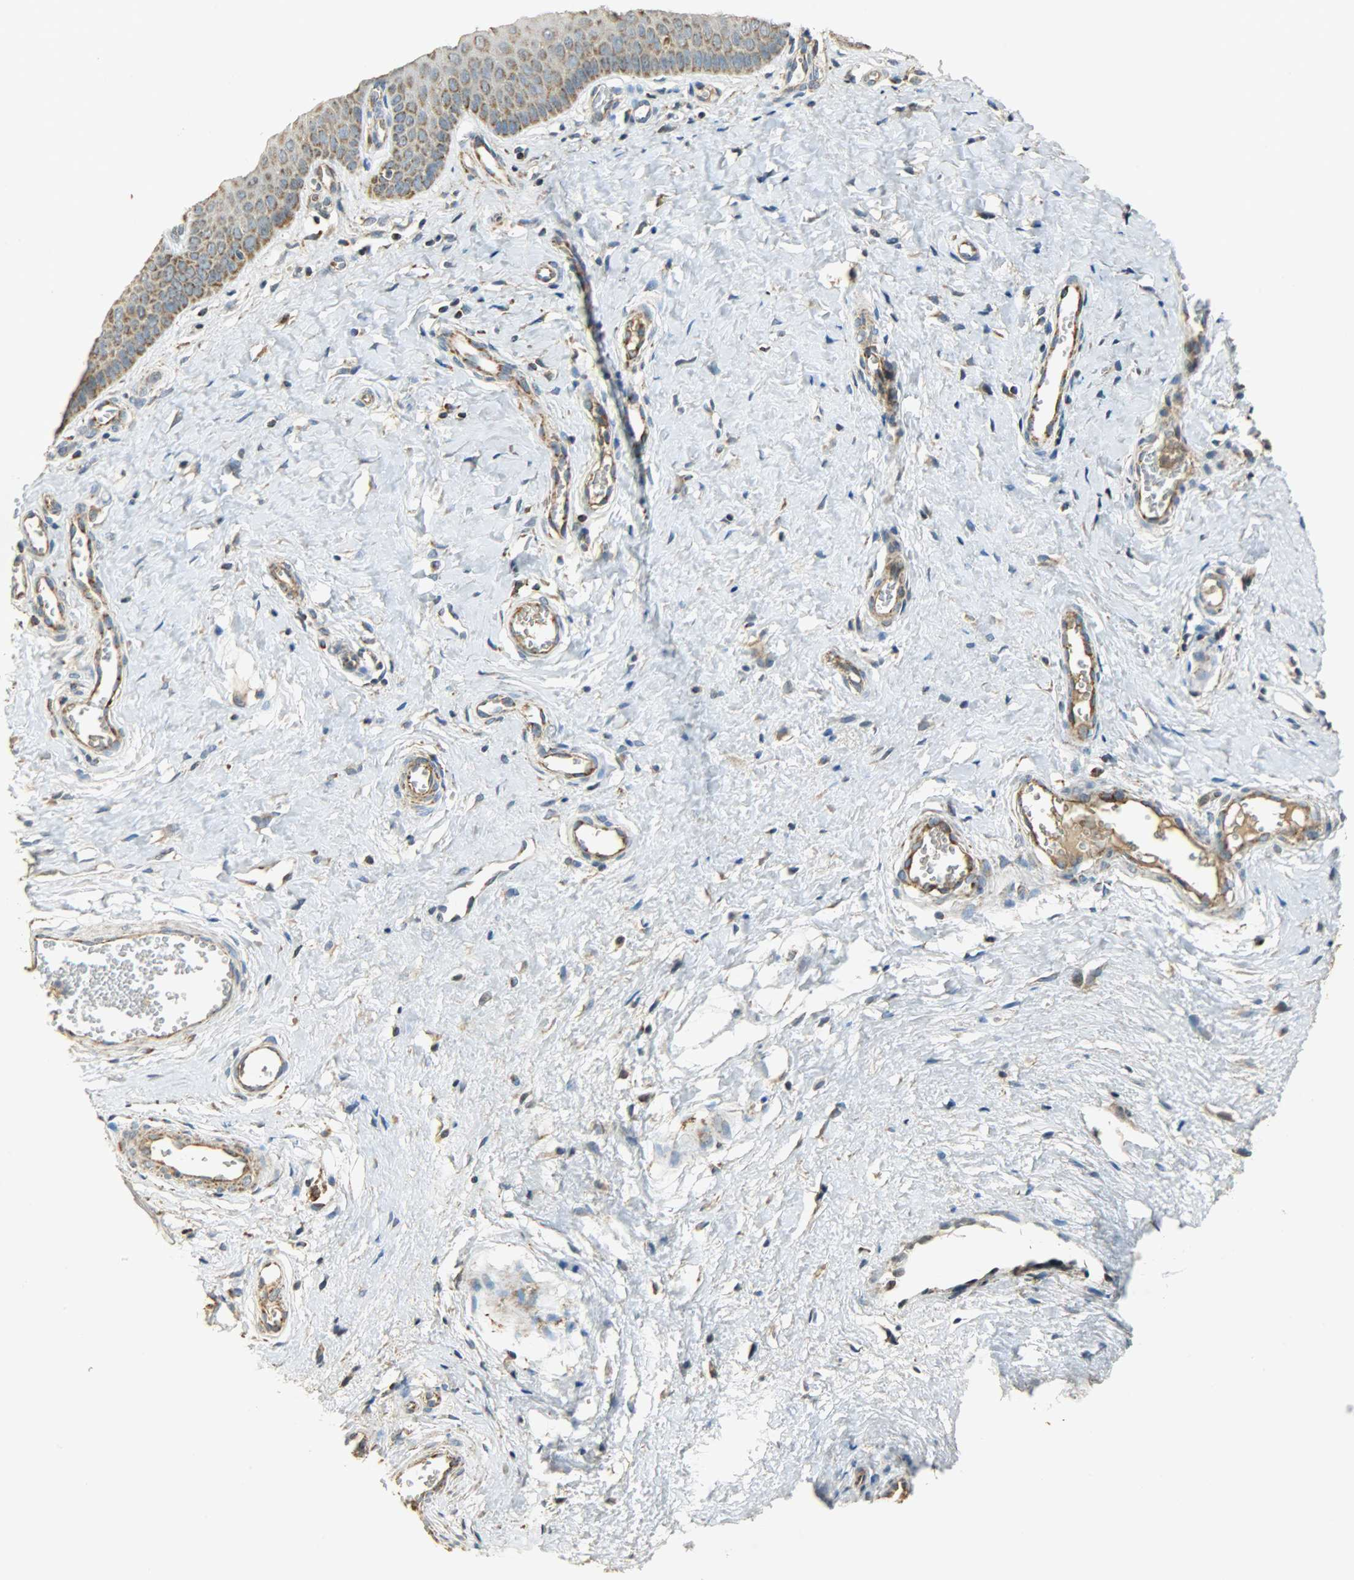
{"staining": {"intensity": "strong", "quantity": ">75%", "location": "cytoplasmic/membranous"}, "tissue": "cervix", "cell_type": "Glandular cells", "image_type": "normal", "snomed": [{"axis": "morphology", "description": "Normal tissue, NOS"}, {"axis": "topography", "description": "Cervix"}], "caption": "IHC histopathology image of benign cervix stained for a protein (brown), which reveals high levels of strong cytoplasmic/membranous staining in about >75% of glandular cells.", "gene": "HDHD5", "patient": {"sex": "female", "age": 55}}